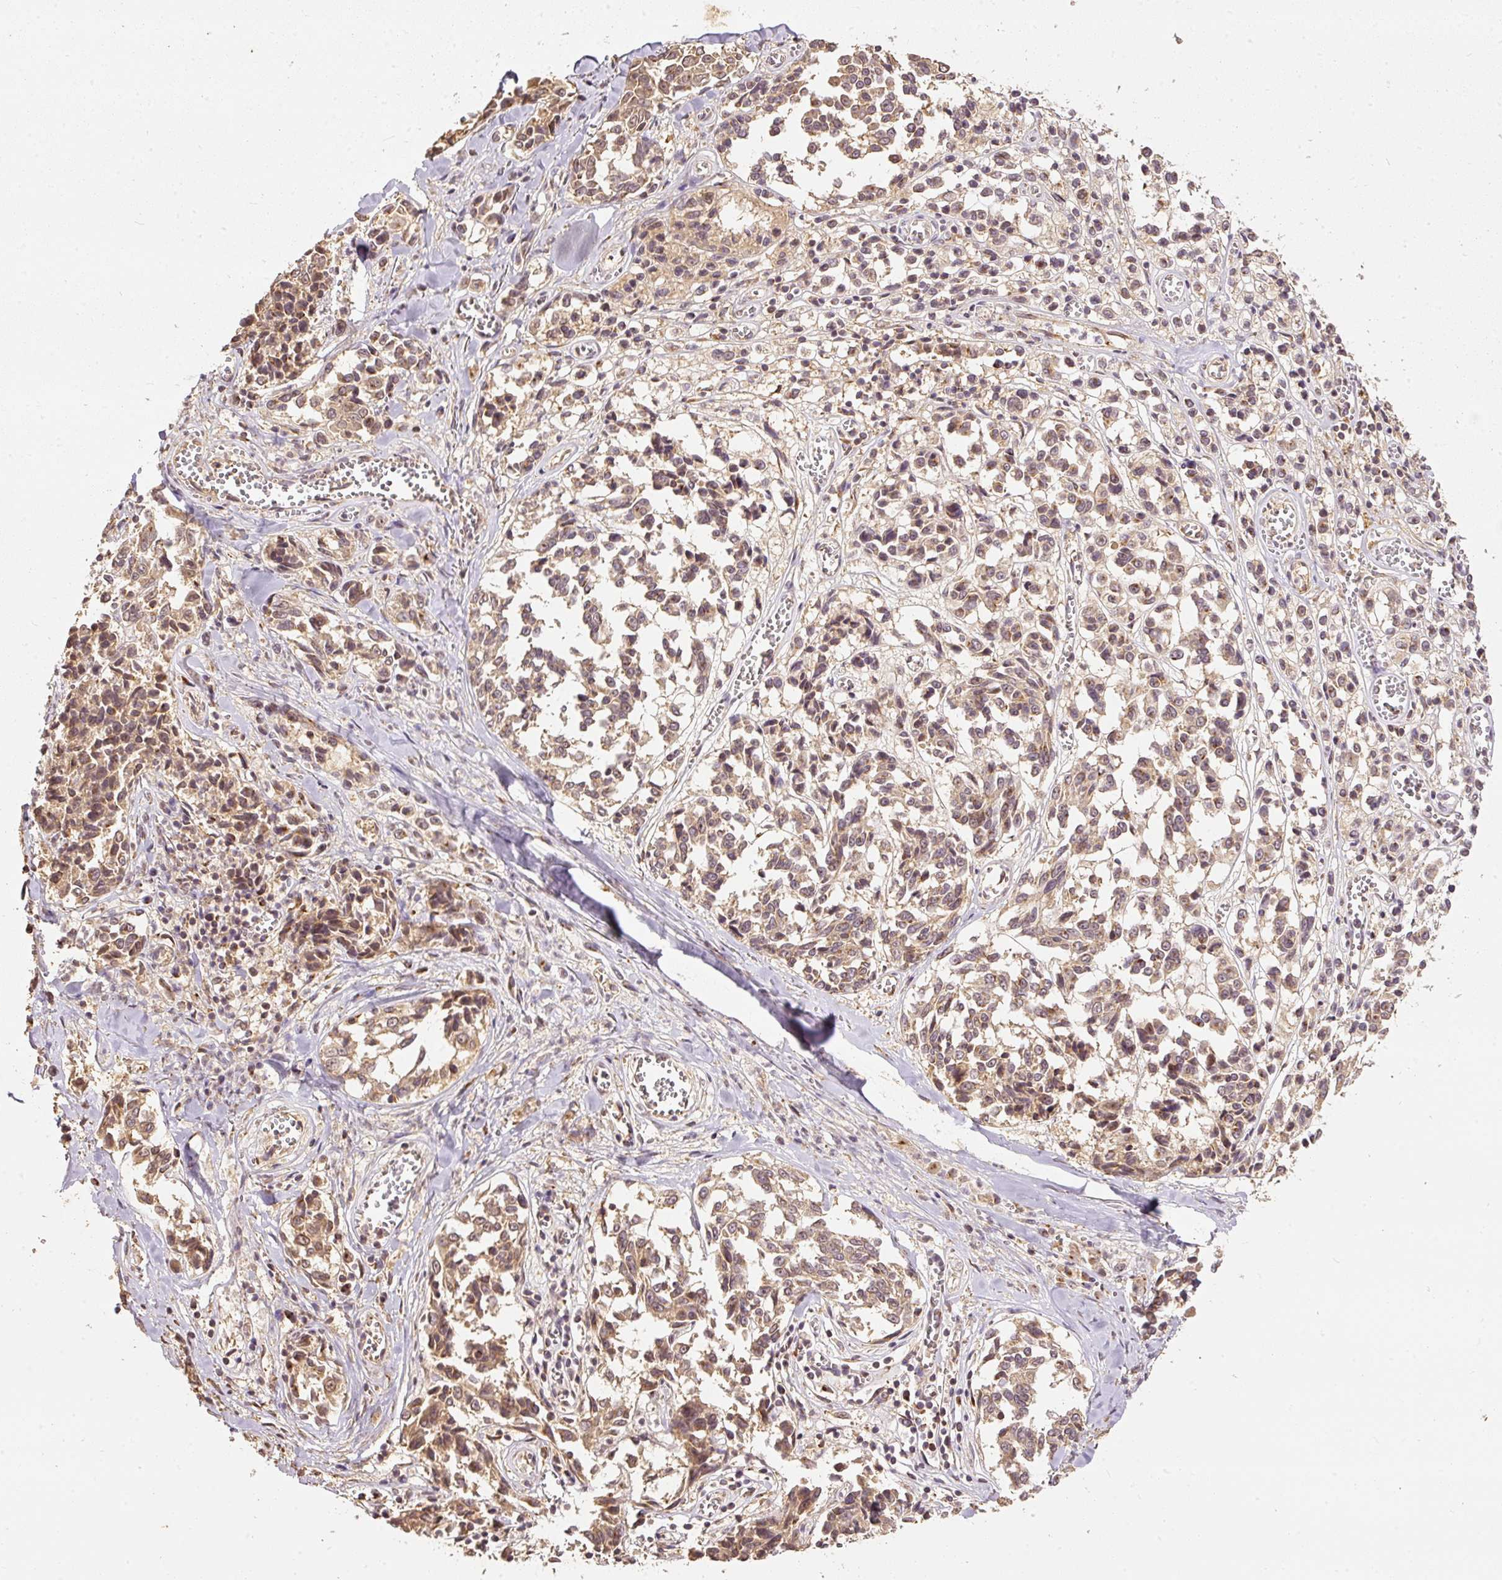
{"staining": {"intensity": "moderate", "quantity": ">75%", "location": "cytoplasmic/membranous"}, "tissue": "melanoma", "cell_type": "Tumor cells", "image_type": "cancer", "snomed": [{"axis": "morphology", "description": "Malignant melanoma, NOS"}, {"axis": "topography", "description": "Skin"}], "caption": "Immunohistochemistry histopathology image of neoplastic tissue: malignant melanoma stained using immunohistochemistry displays medium levels of moderate protein expression localized specifically in the cytoplasmic/membranous of tumor cells, appearing as a cytoplasmic/membranous brown color.", "gene": "FUT8", "patient": {"sex": "female", "age": 64}}